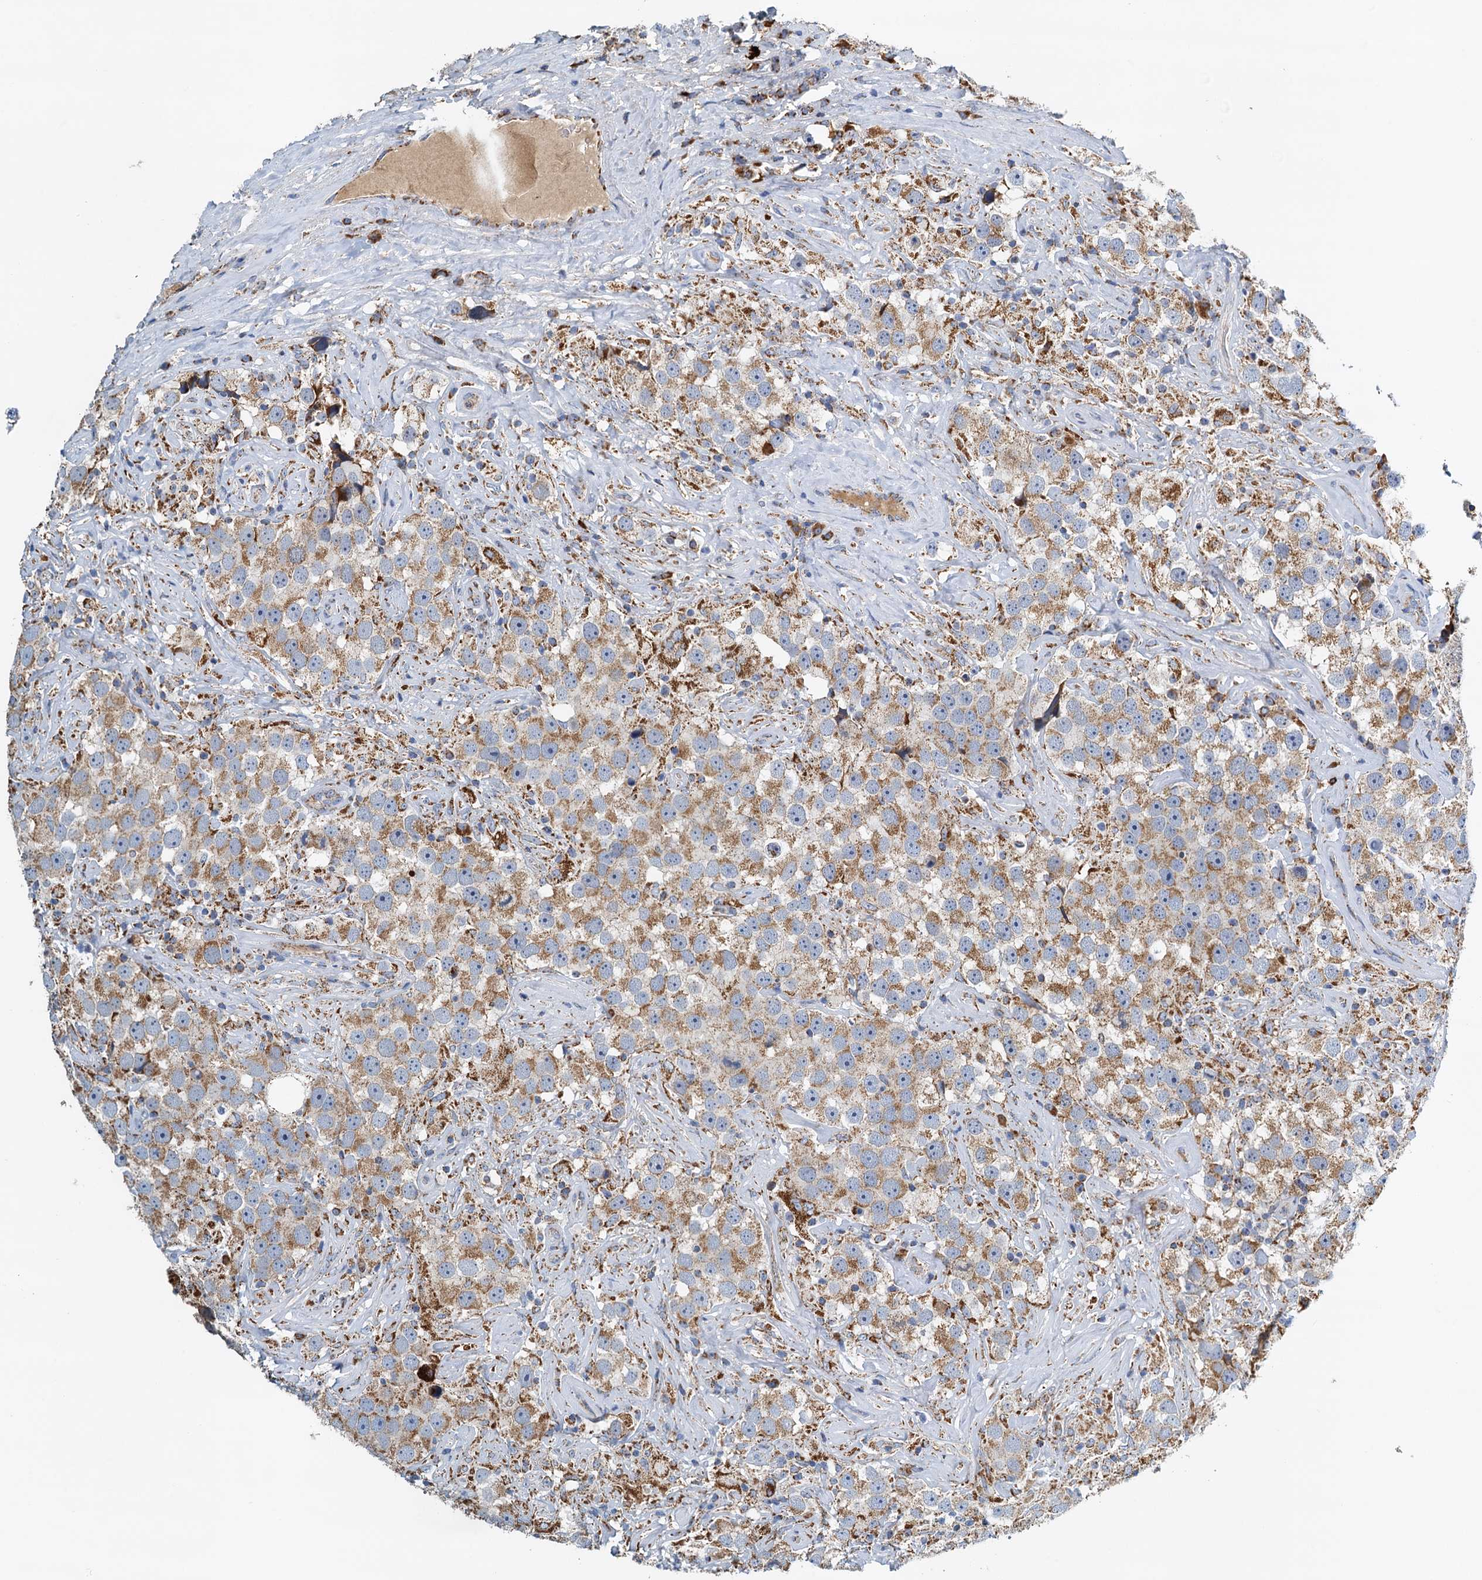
{"staining": {"intensity": "moderate", "quantity": ">75%", "location": "cytoplasmic/membranous"}, "tissue": "testis cancer", "cell_type": "Tumor cells", "image_type": "cancer", "snomed": [{"axis": "morphology", "description": "Seminoma, NOS"}, {"axis": "topography", "description": "Testis"}], "caption": "A micrograph of seminoma (testis) stained for a protein exhibits moderate cytoplasmic/membranous brown staining in tumor cells. The staining was performed using DAB (3,3'-diaminobenzidine), with brown indicating positive protein expression. Nuclei are stained blue with hematoxylin.", "gene": "POC1A", "patient": {"sex": "male", "age": 49}}